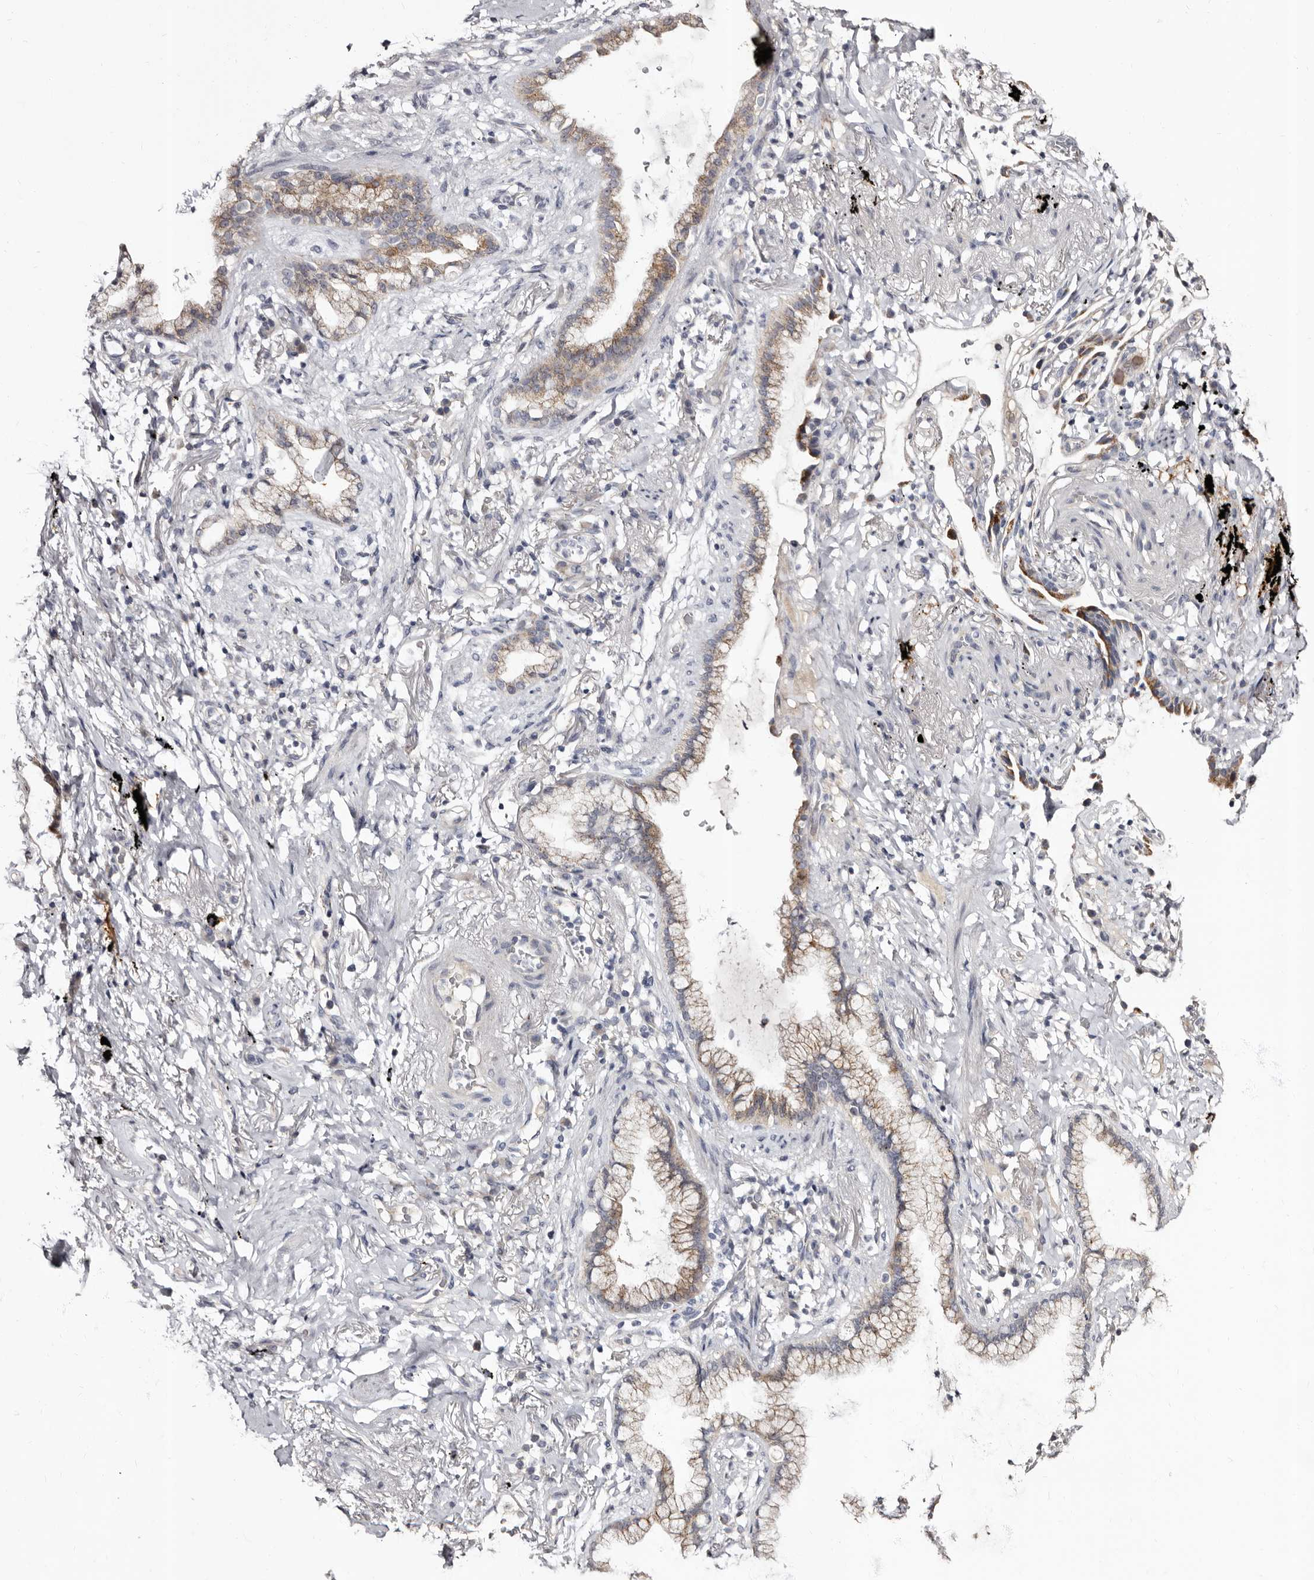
{"staining": {"intensity": "moderate", "quantity": "25%-75%", "location": "cytoplasmic/membranous"}, "tissue": "lung cancer", "cell_type": "Tumor cells", "image_type": "cancer", "snomed": [{"axis": "morphology", "description": "Adenocarcinoma, NOS"}, {"axis": "topography", "description": "Lung"}], "caption": "Human adenocarcinoma (lung) stained with a protein marker reveals moderate staining in tumor cells.", "gene": "PTAFR", "patient": {"sex": "female", "age": 70}}